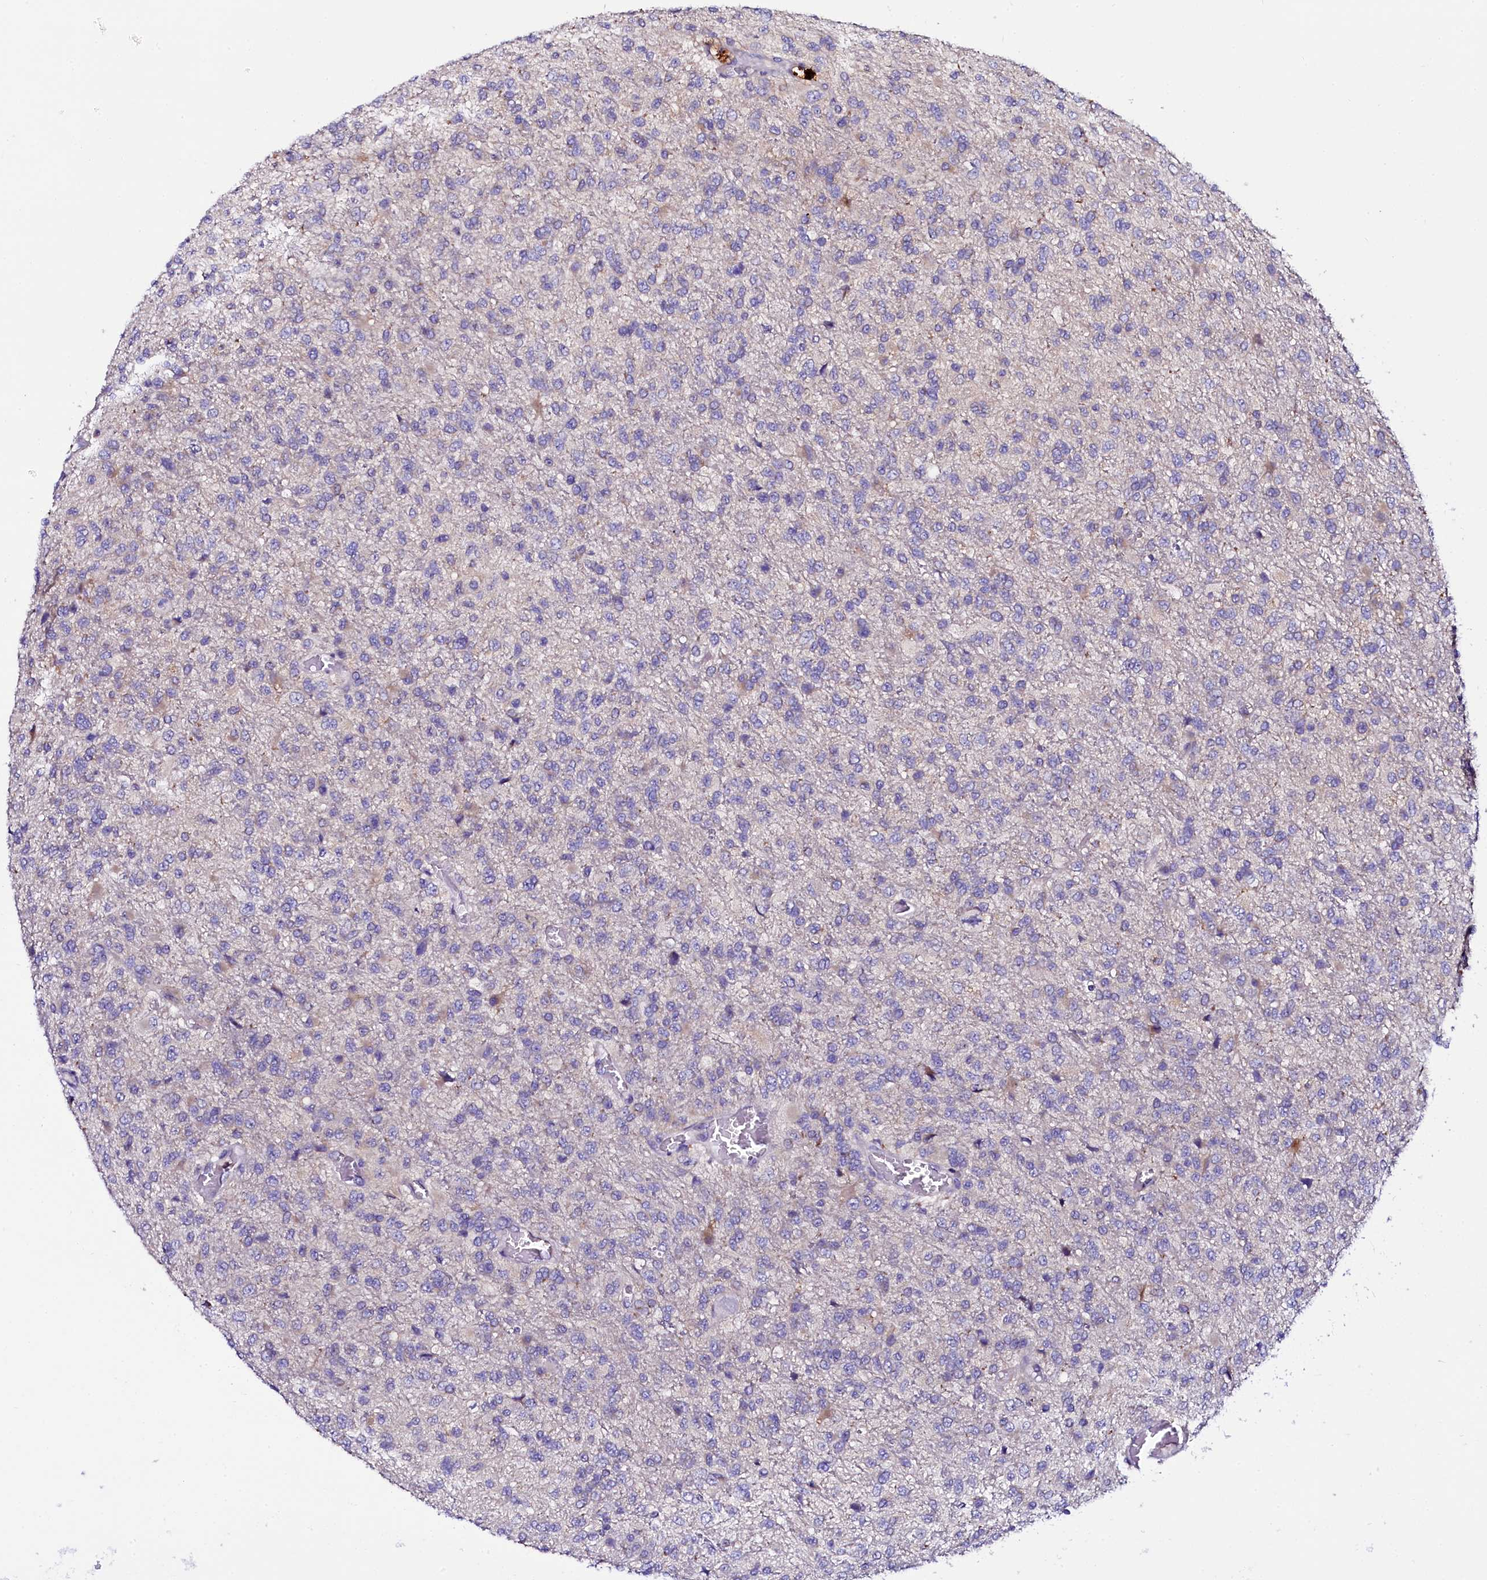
{"staining": {"intensity": "negative", "quantity": "none", "location": "none"}, "tissue": "glioma", "cell_type": "Tumor cells", "image_type": "cancer", "snomed": [{"axis": "morphology", "description": "Glioma, malignant, High grade"}, {"axis": "topography", "description": "Brain"}], "caption": "High-grade glioma (malignant) was stained to show a protein in brown. There is no significant staining in tumor cells.", "gene": "OTOL1", "patient": {"sex": "female", "age": 74}}